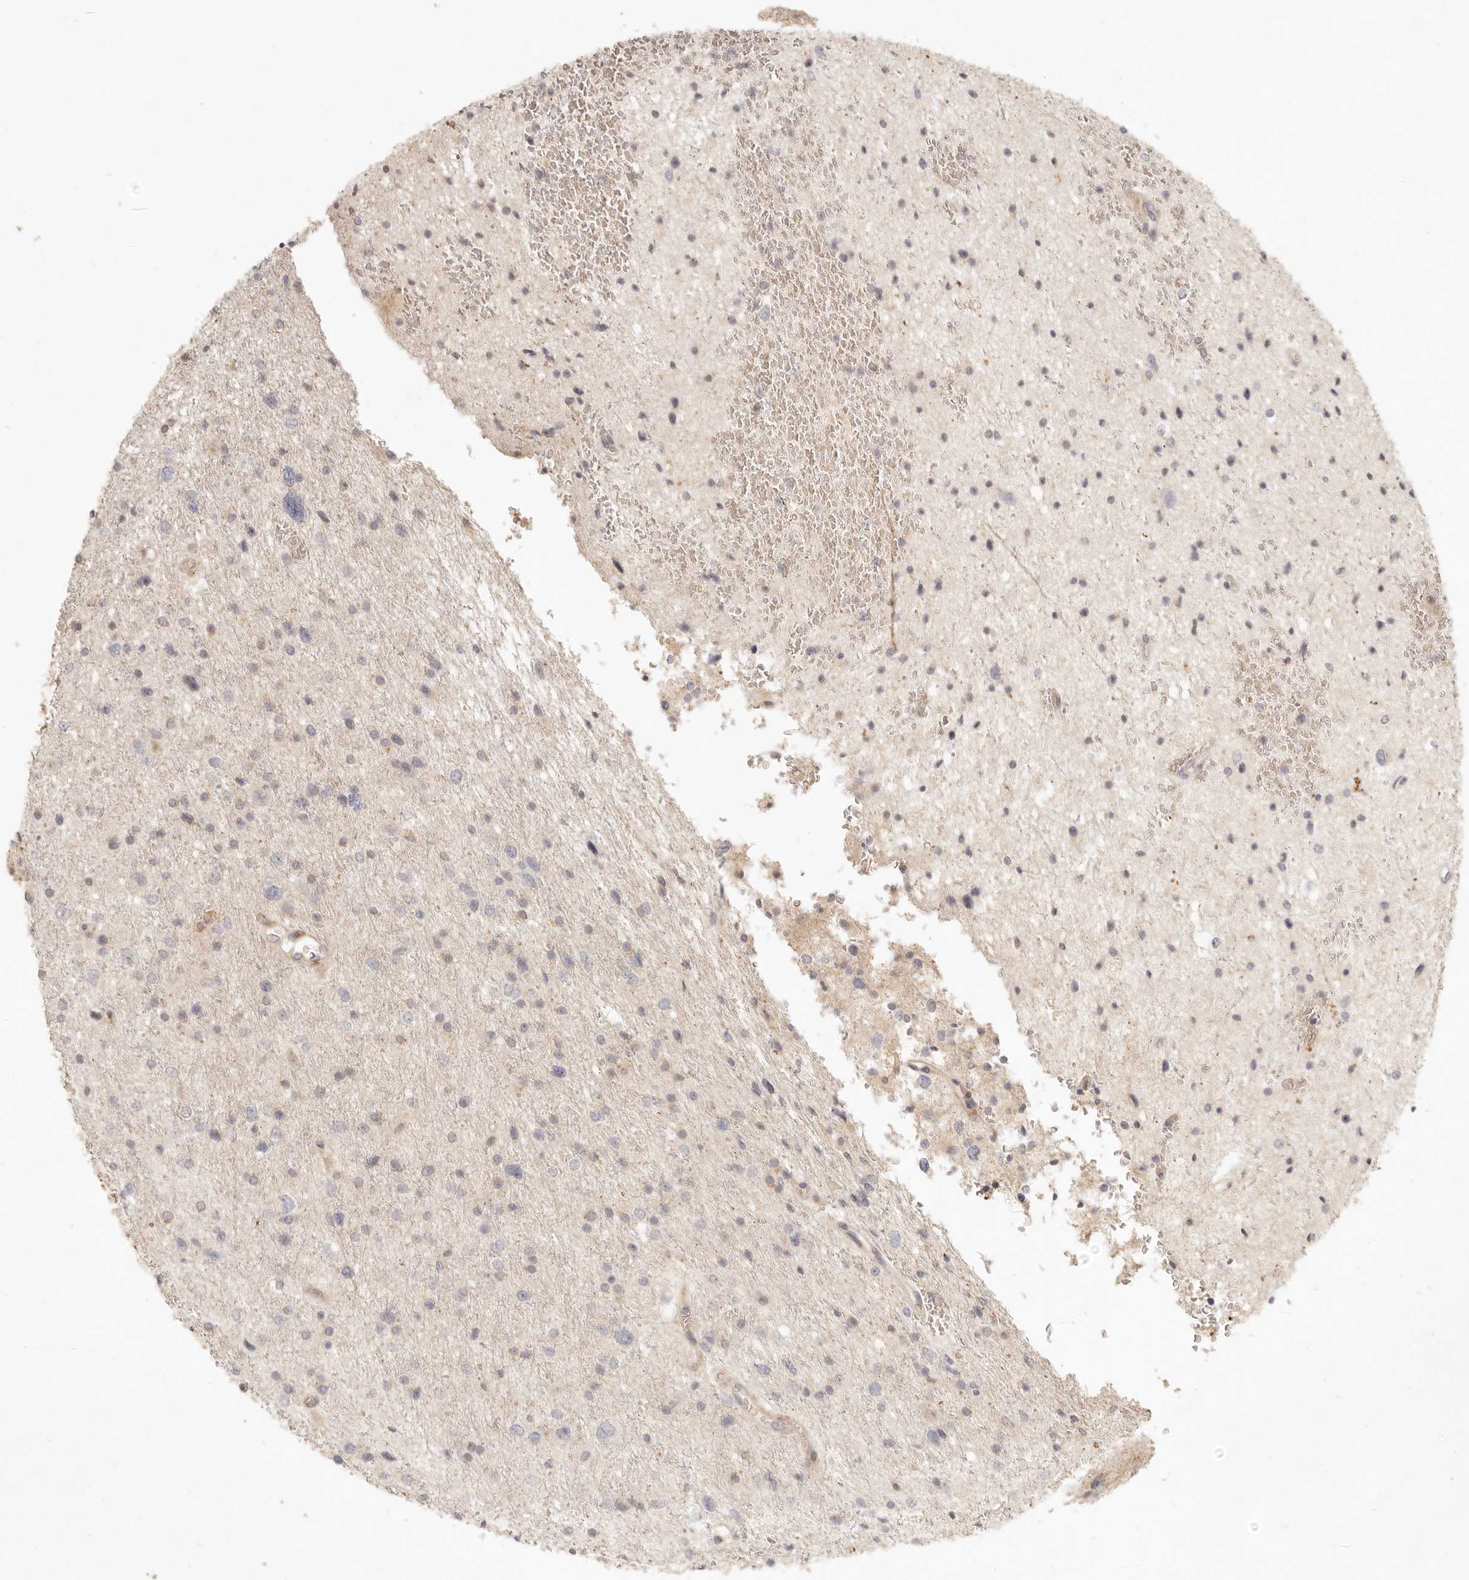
{"staining": {"intensity": "negative", "quantity": "none", "location": "none"}, "tissue": "glioma", "cell_type": "Tumor cells", "image_type": "cancer", "snomed": [{"axis": "morphology", "description": "Glioma, malignant, Low grade"}, {"axis": "topography", "description": "Cerebral cortex"}], "caption": "Glioma was stained to show a protein in brown. There is no significant positivity in tumor cells.", "gene": "UBXN11", "patient": {"sex": "female", "age": 39}}